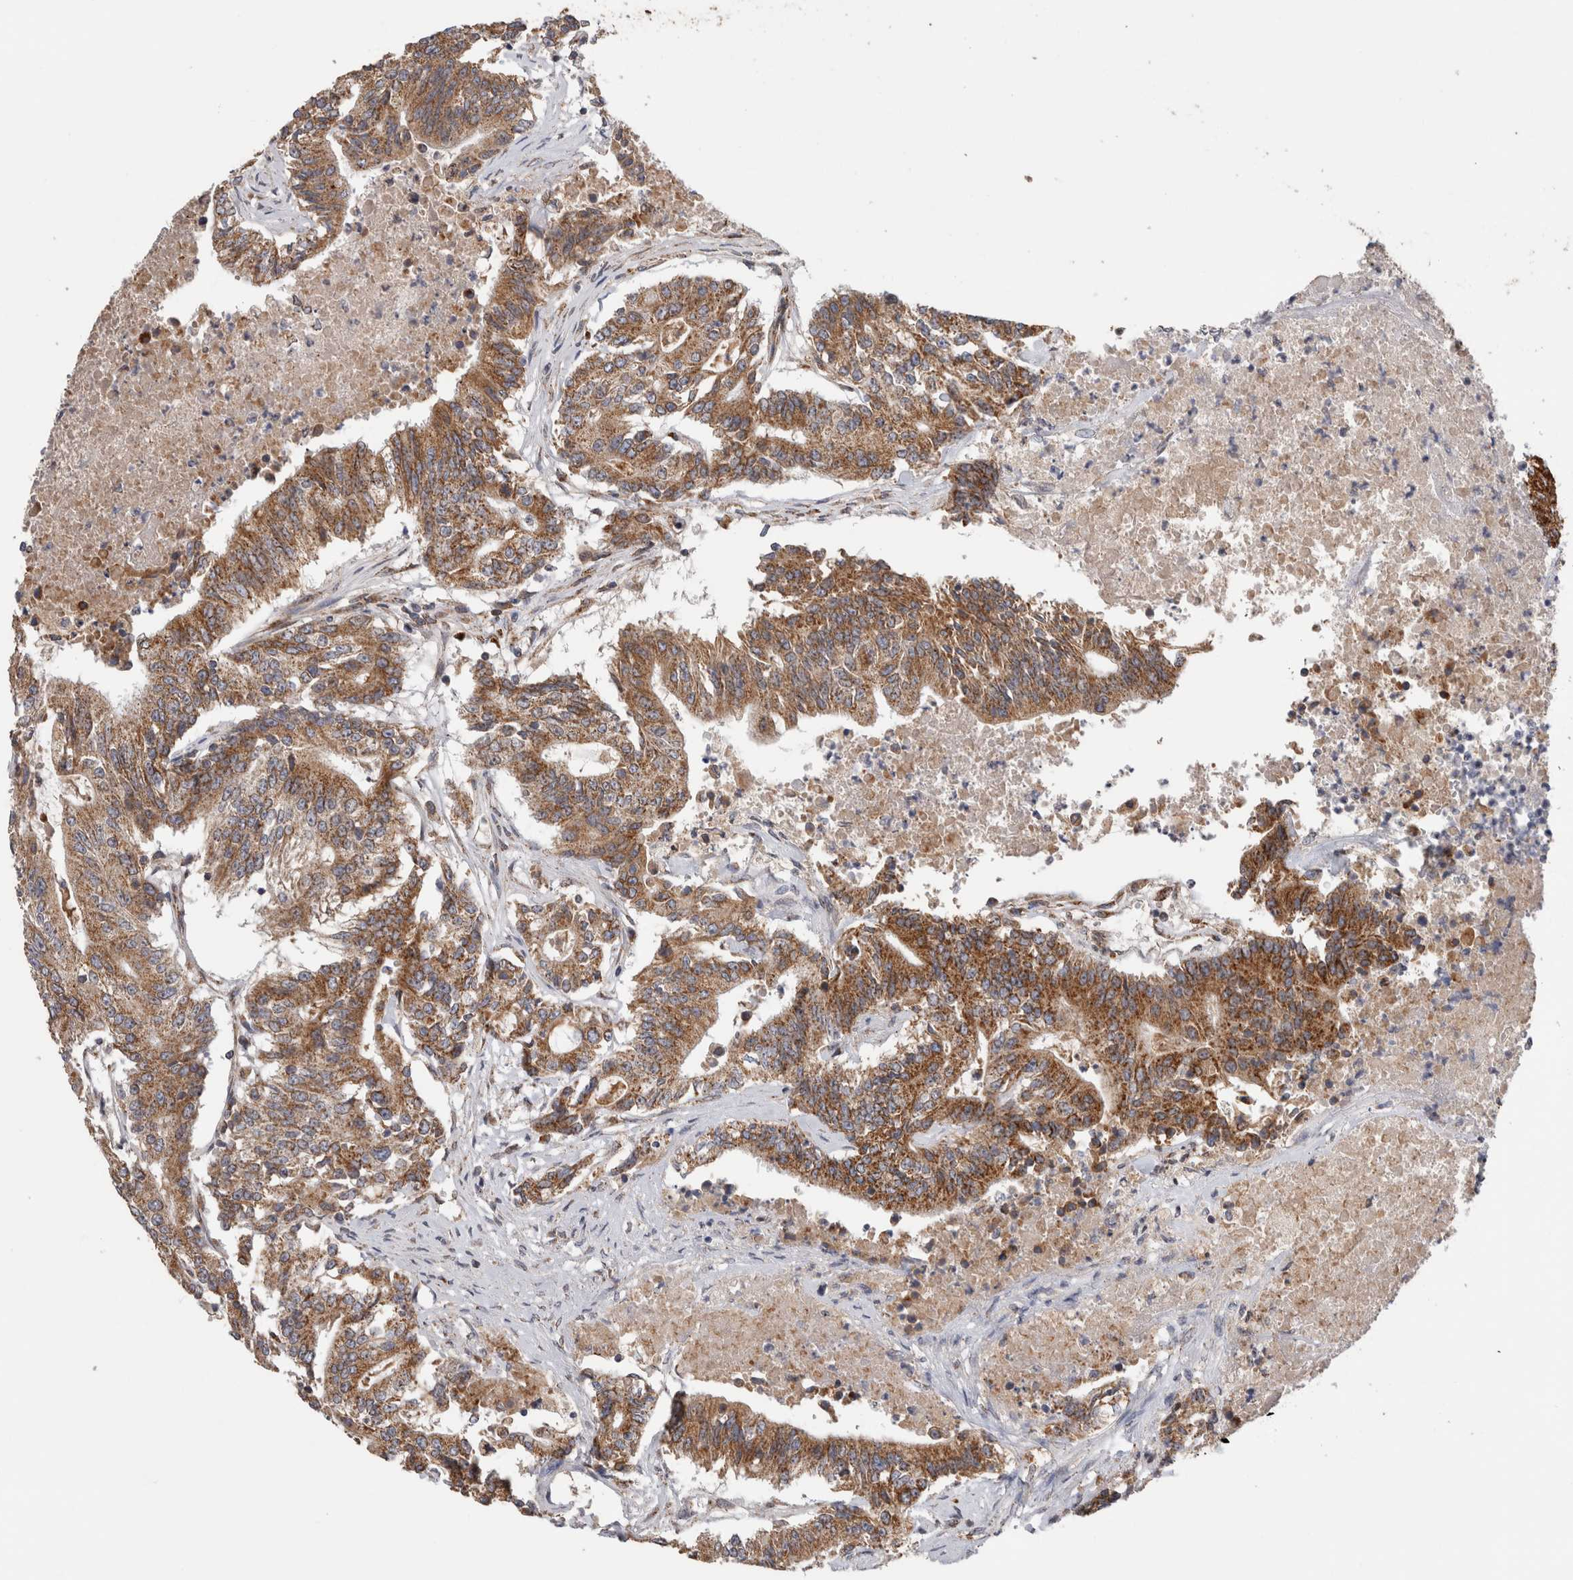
{"staining": {"intensity": "moderate", "quantity": ">75%", "location": "cytoplasmic/membranous"}, "tissue": "colorectal cancer", "cell_type": "Tumor cells", "image_type": "cancer", "snomed": [{"axis": "morphology", "description": "Adenocarcinoma, NOS"}, {"axis": "topography", "description": "Colon"}], "caption": "Colorectal cancer stained with immunohistochemistry (IHC) displays moderate cytoplasmic/membranous staining in approximately >75% of tumor cells. The staining is performed using DAB brown chromogen to label protein expression. The nuclei are counter-stained blue using hematoxylin.", "gene": "IARS2", "patient": {"sex": "female", "age": 77}}